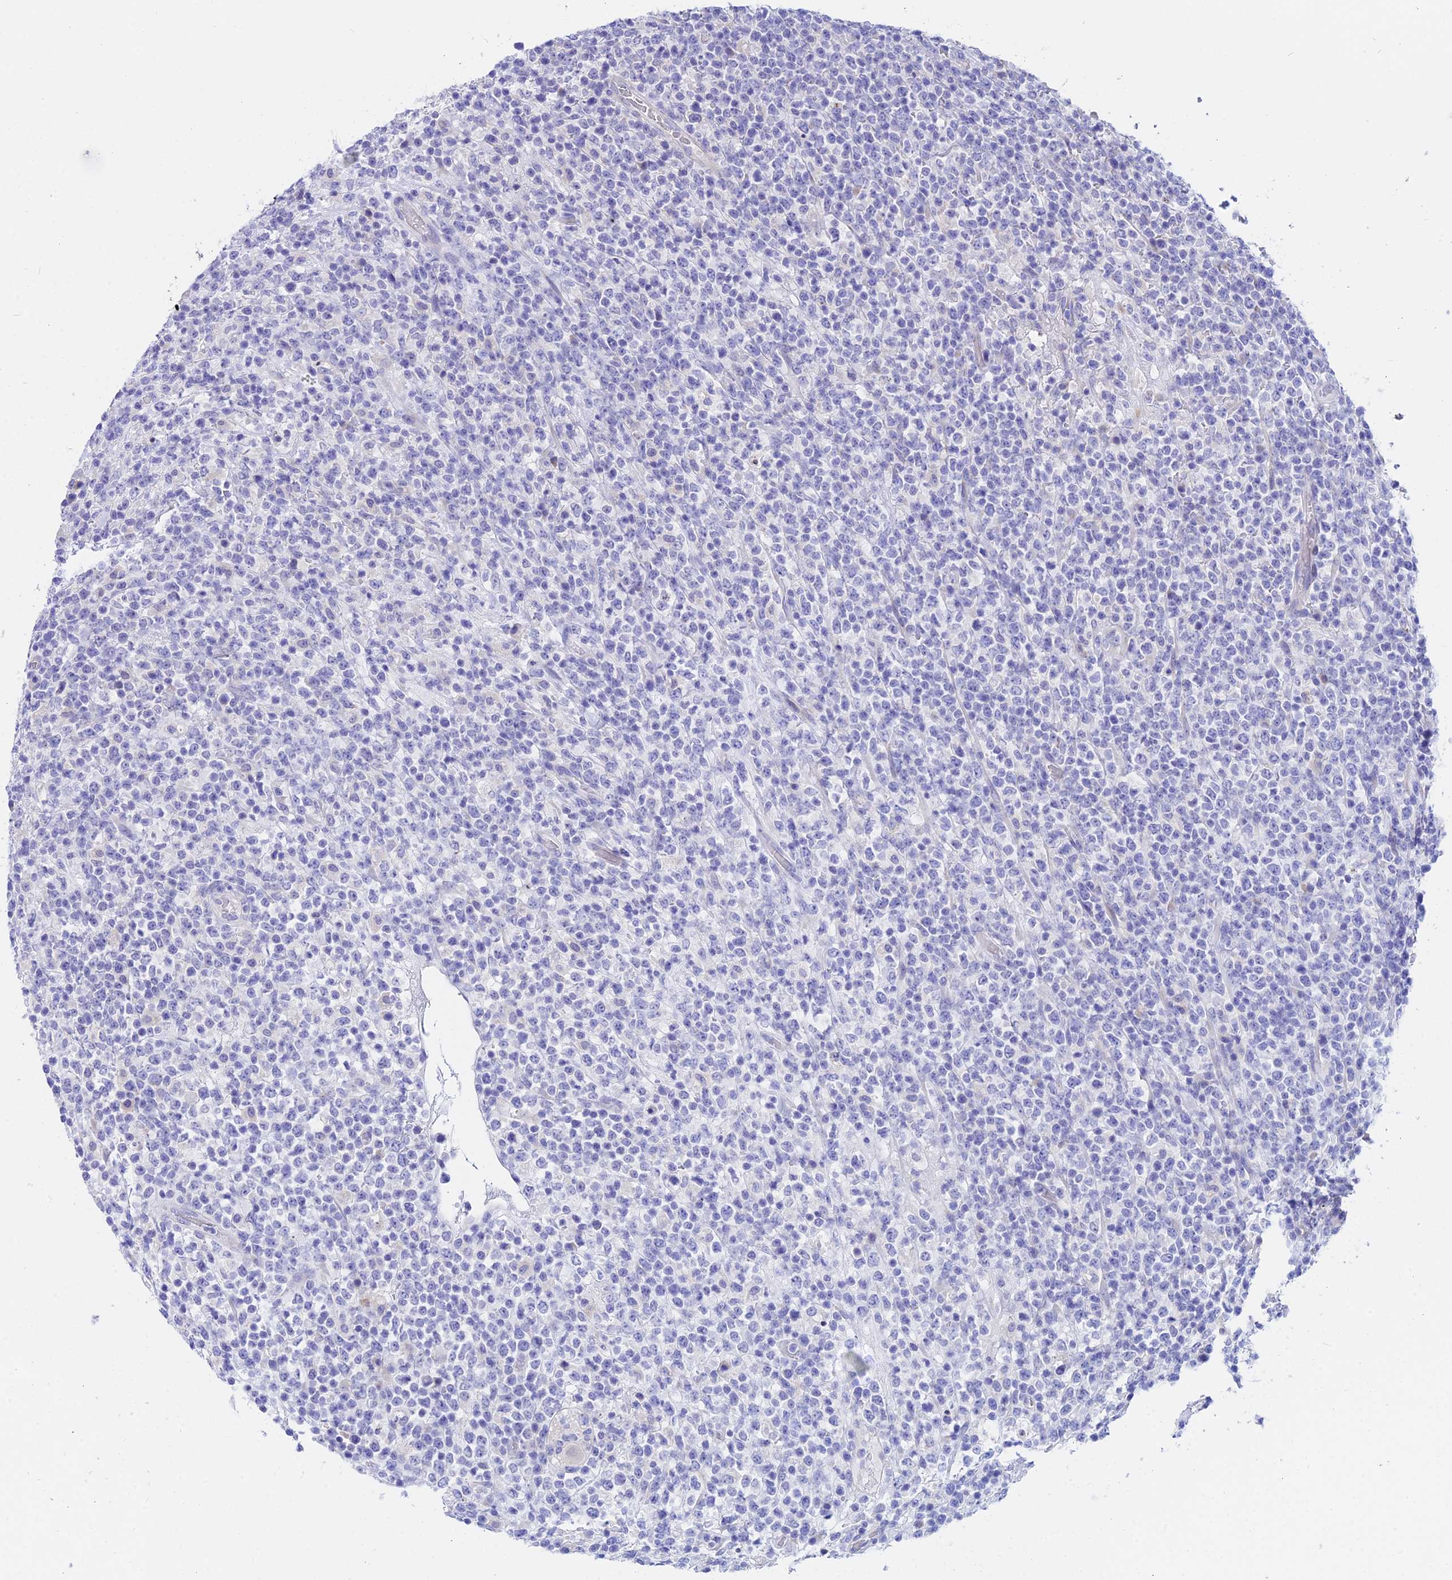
{"staining": {"intensity": "negative", "quantity": "none", "location": "none"}, "tissue": "lymphoma", "cell_type": "Tumor cells", "image_type": "cancer", "snomed": [{"axis": "morphology", "description": "Malignant lymphoma, non-Hodgkin's type, High grade"}, {"axis": "topography", "description": "Colon"}], "caption": "This photomicrograph is of lymphoma stained with immunohistochemistry to label a protein in brown with the nuclei are counter-stained blue. There is no staining in tumor cells.", "gene": "CEP41", "patient": {"sex": "female", "age": 53}}